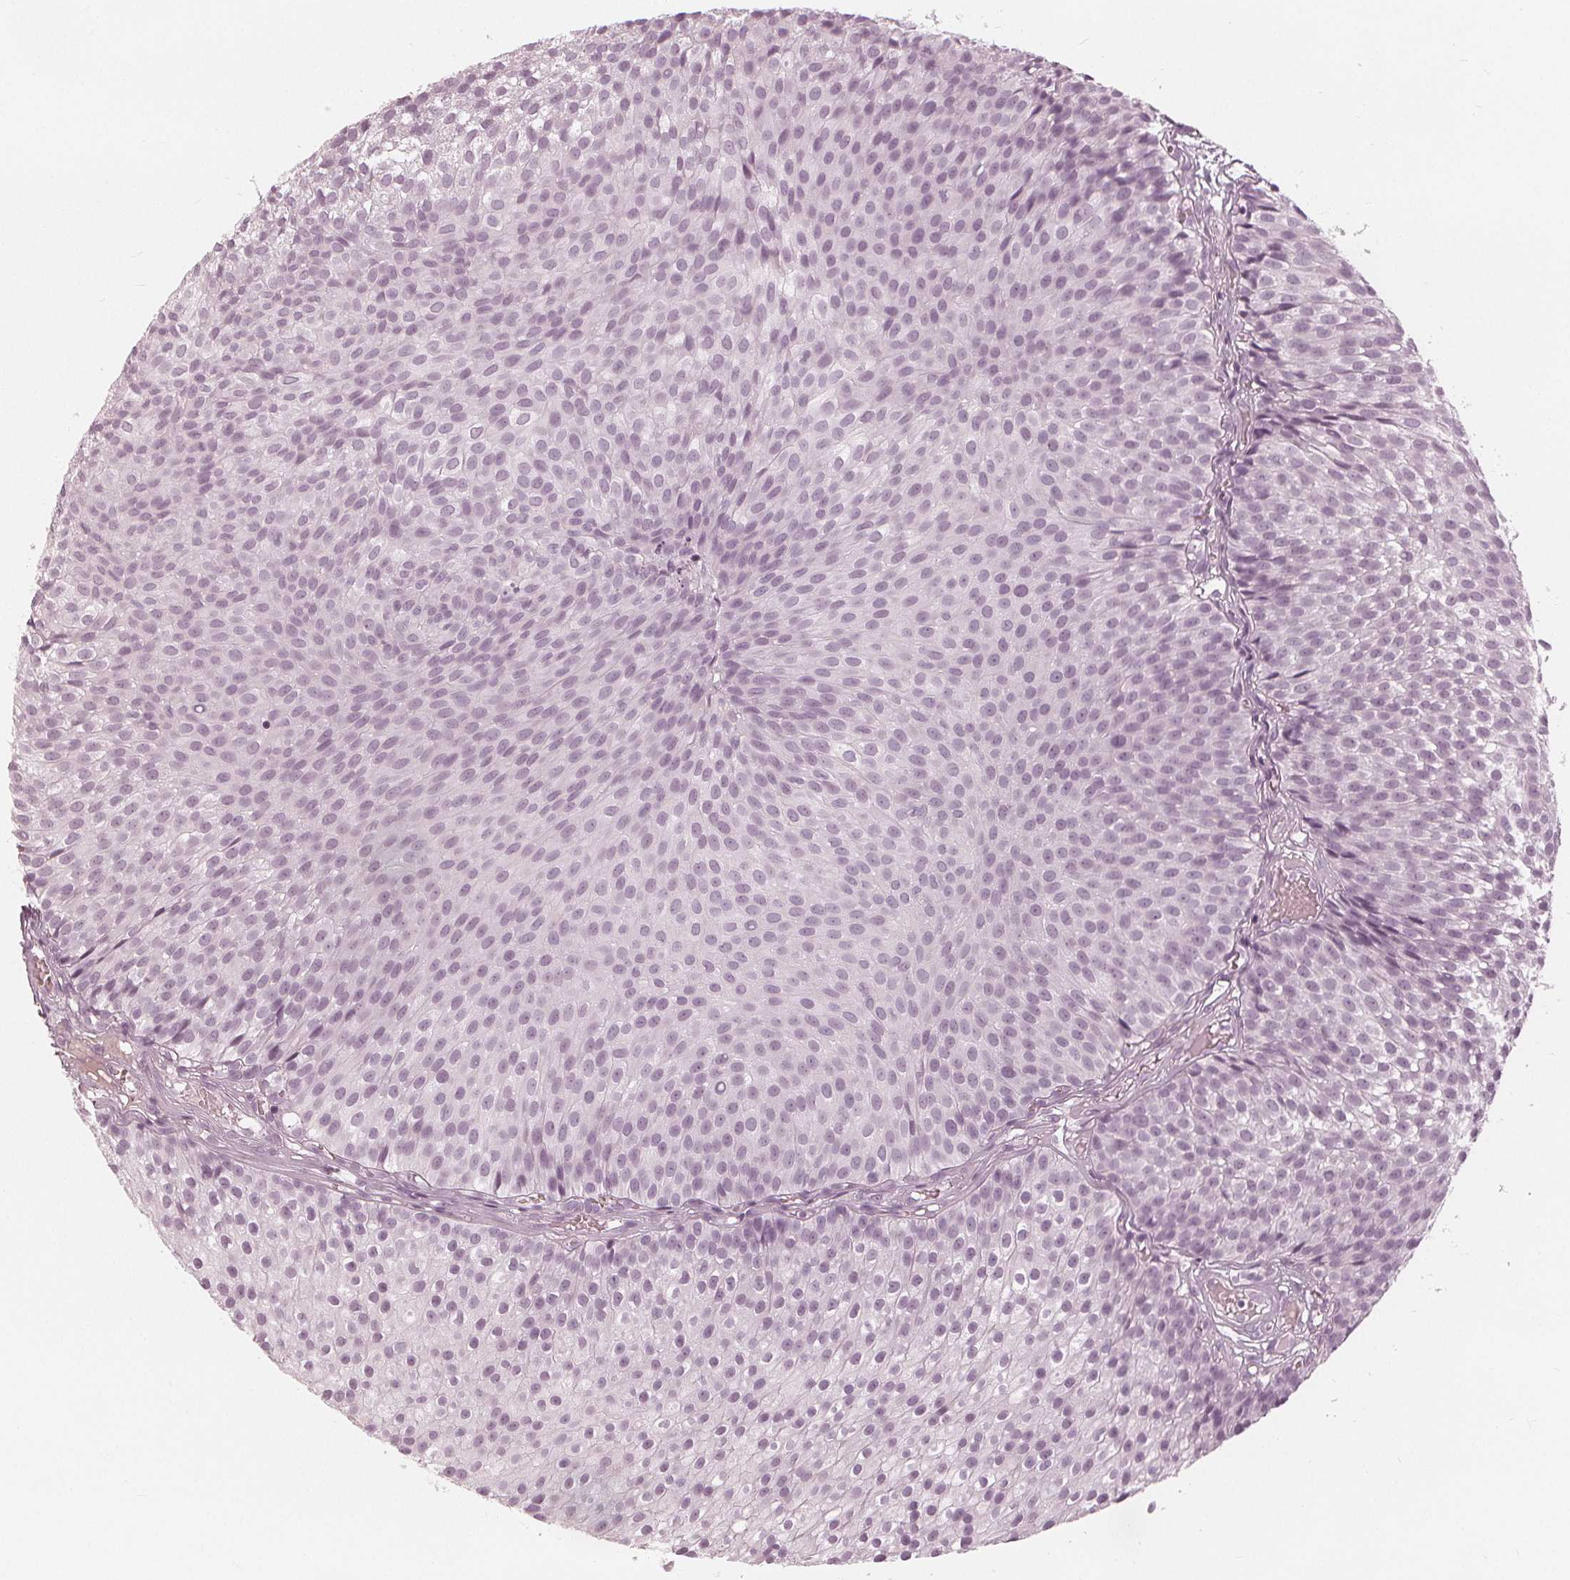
{"staining": {"intensity": "negative", "quantity": "none", "location": "none"}, "tissue": "urothelial cancer", "cell_type": "Tumor cells", "image_type": "cancer", "snomed": [{"axis": "morphology", "description": "Urothelial carcinoma, Low grade"}, {"axis": "topography", "description": "Urinary bladder"}], "caption": "Image shows no protein staining in tumor cells of urothelial cancer tissue.", "gene": "PAEP", "patient": {"sex": "male", "age": 63}}